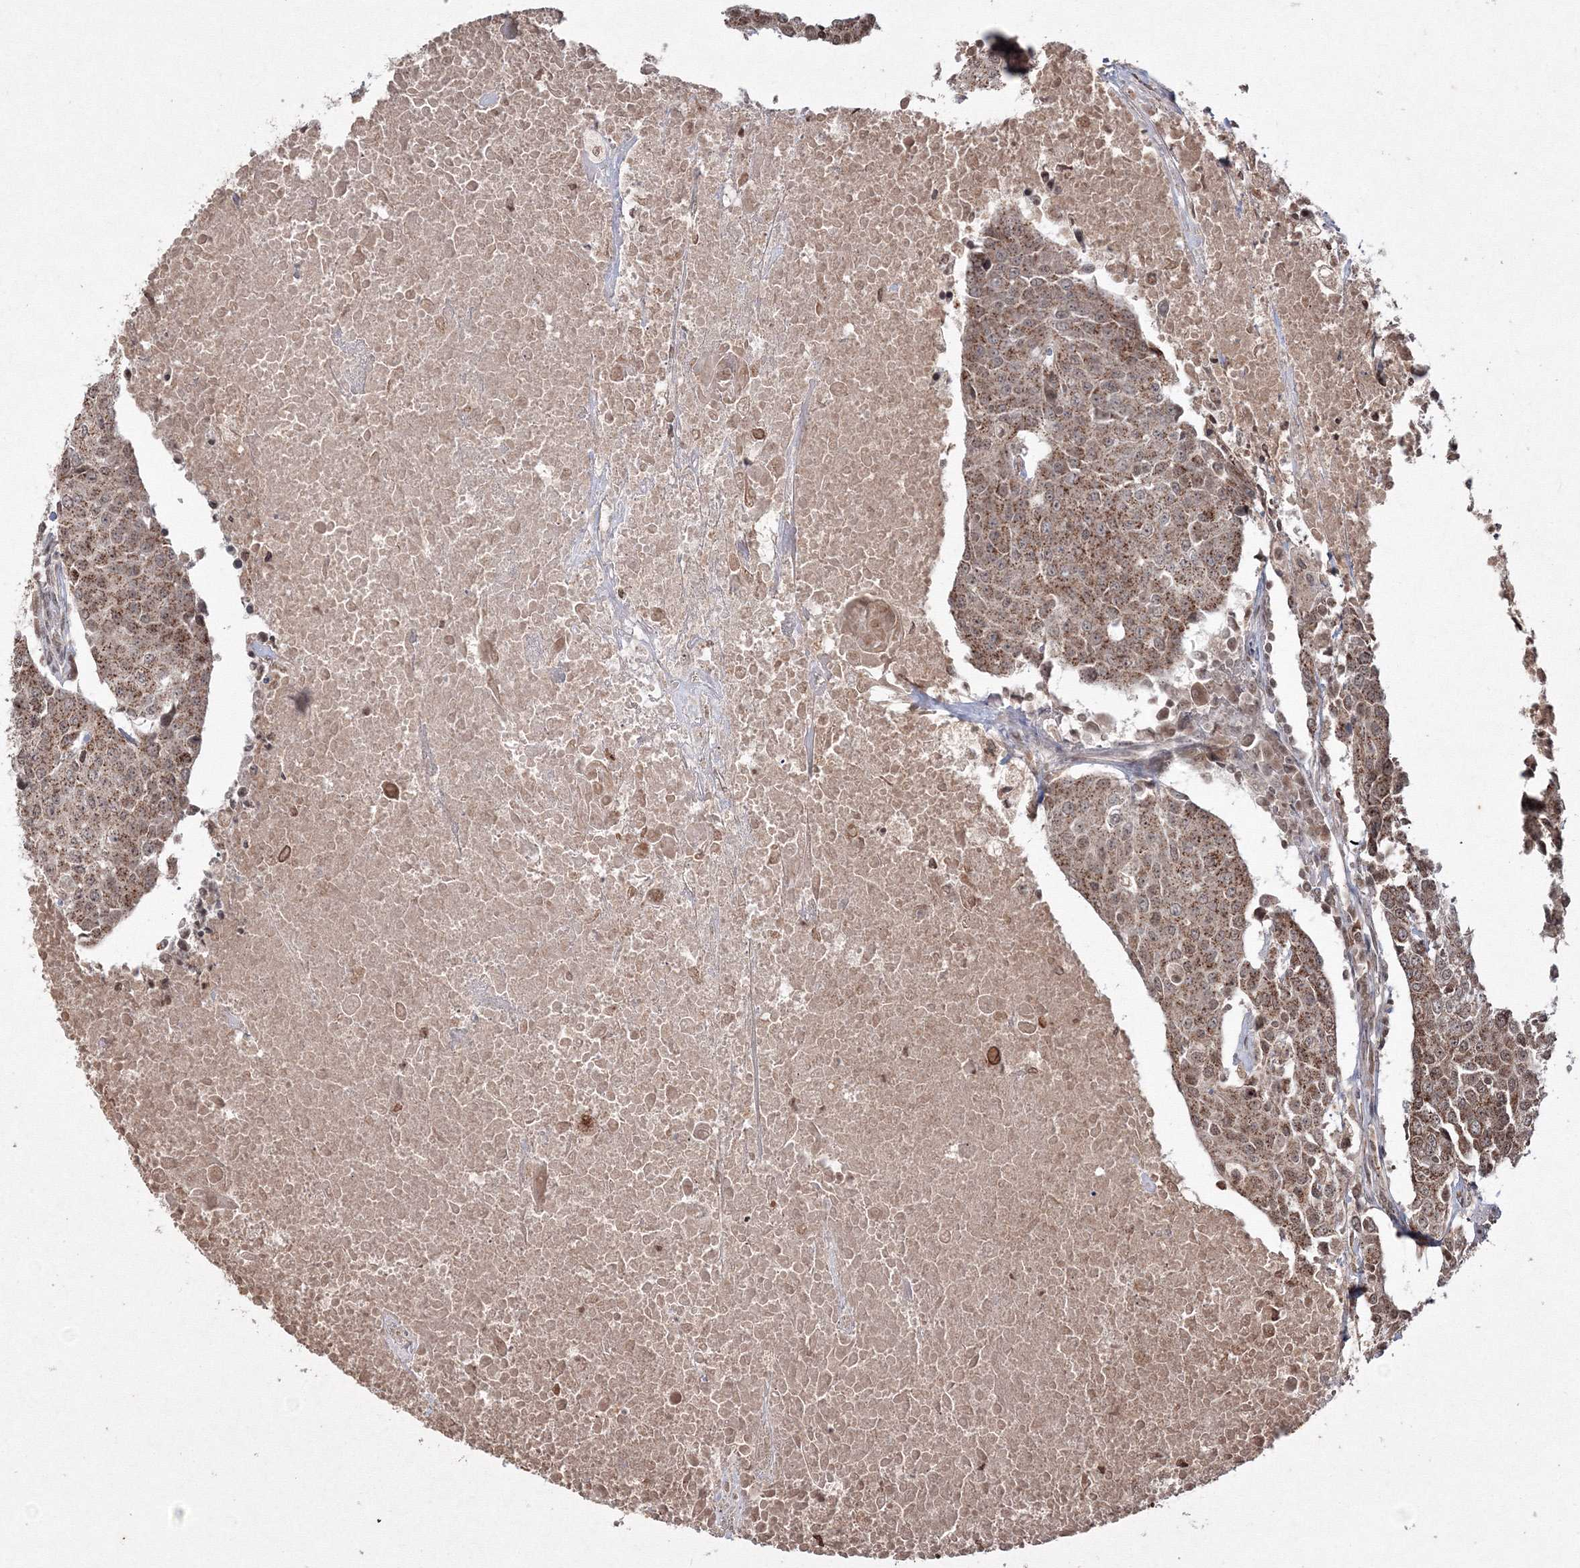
{"staining": {"intensity": "moderate", "quantity": ">75%", "location": "cytoplasmic/membranous"}, "tissue": "urothelial cancer", "cell_type": "Tumor cells", "image_type": "cancer", "snomed": [{"axis": "morphology", "description": "Urothelial carcinoma, High grade"}, {"axis": "topography", "description": "Urinary bladder"}], "caption": "A medium amount of moderate cytoplasmic/membranous positivity is identified in approximately >75% of tumor cells in high-grade urothelial carcinoma tissue.", "gene": "PEX13", "patient": {"sex": "female", "age": 85}}